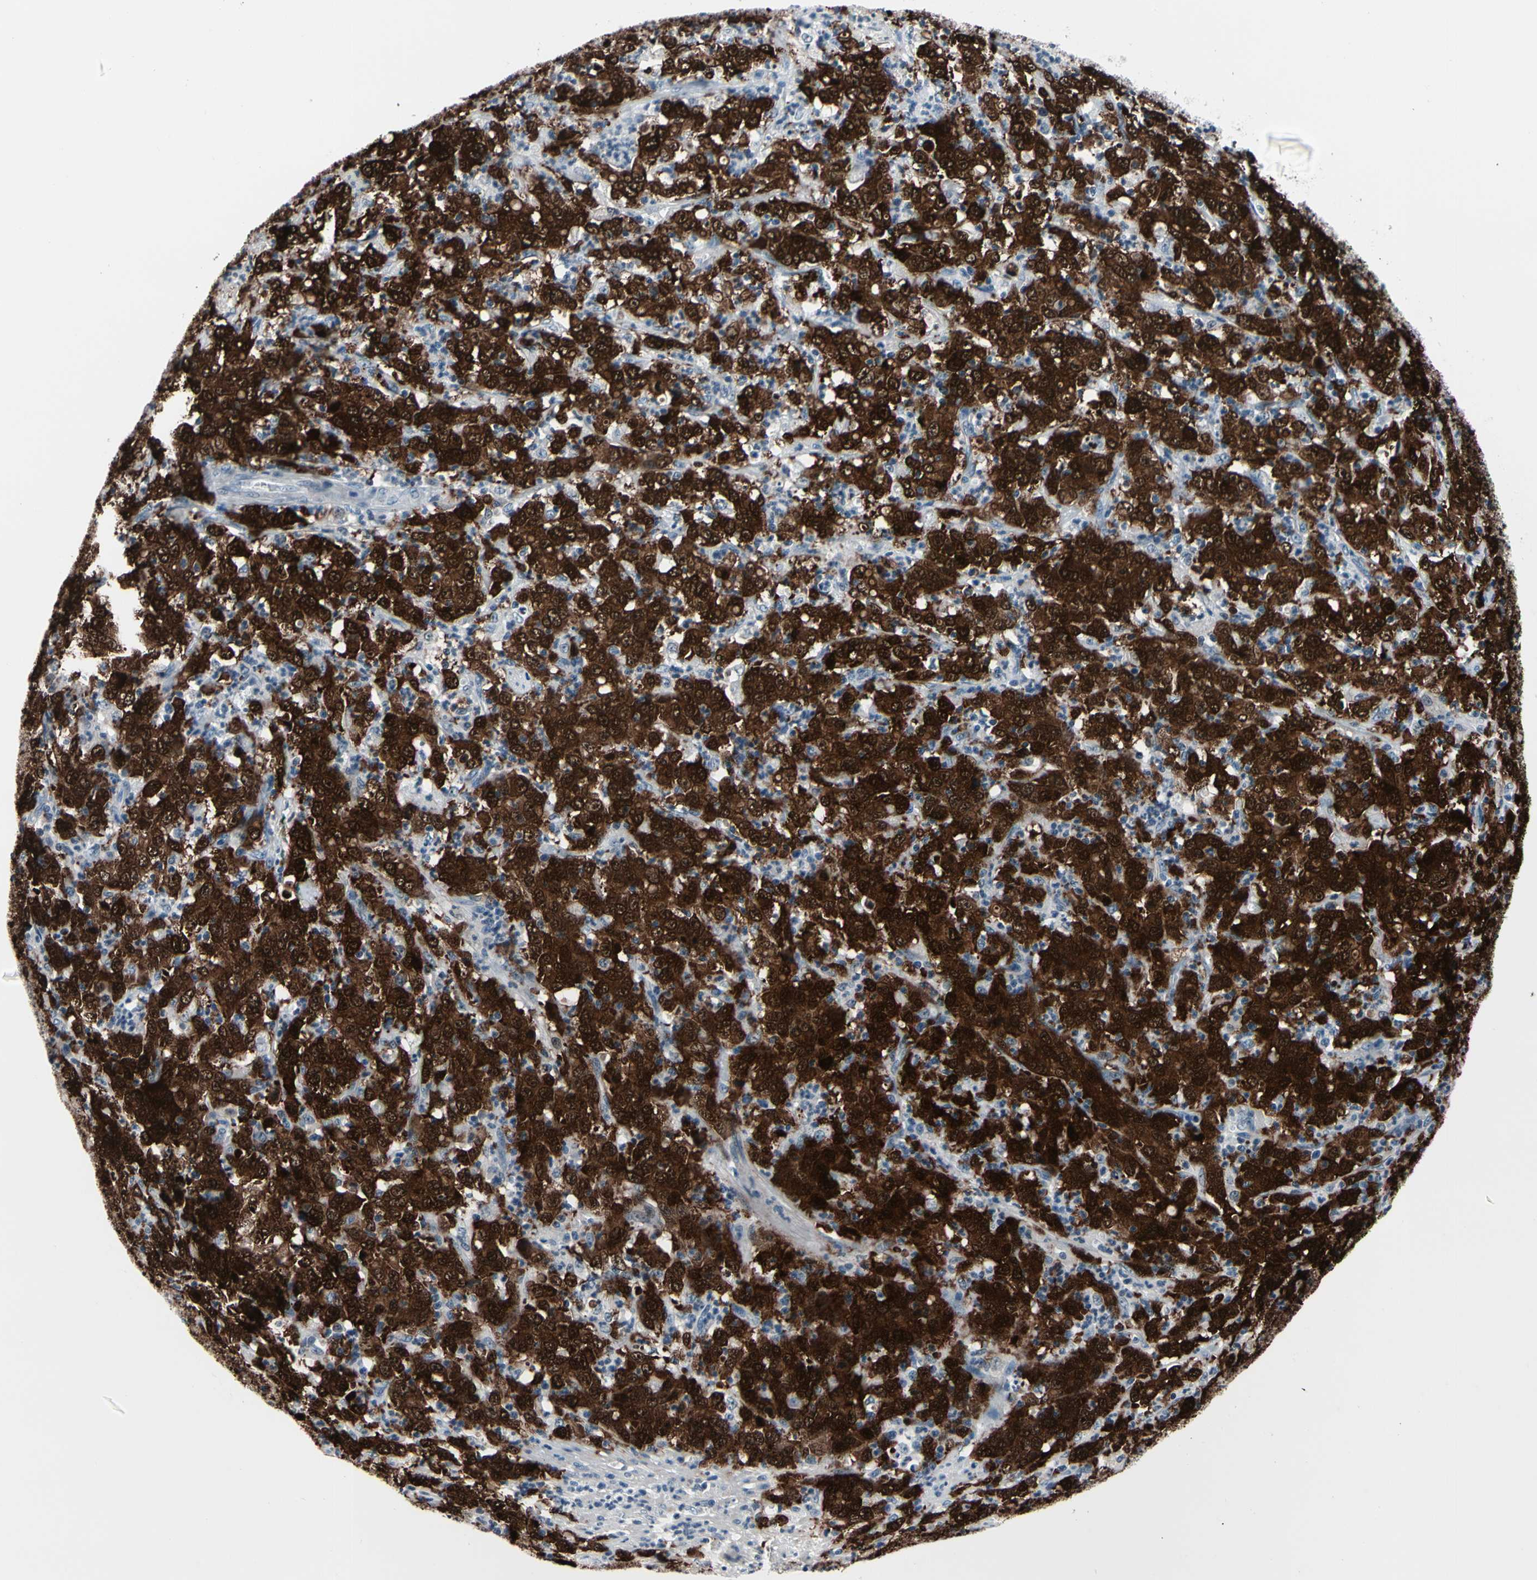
{"staining": {"intensity": "strong", "quantity": ">75%", "location": "cytoplasmic/membranous,nuclear"}, "tissue": "stomach cancer", "cell_type": "Tumor cells", "image_type": "cancer", "snomed": [{"axis": "morphology", "description": "Adenocarcinoma, NOS"}, {"axis": "topography", "description": "Stomach, lower"}], "caption": "Immunohistochemistry (IHC) photomicrograph of human adenocarcinoma (stomach) stained for a protein (brown), which shows high levels of strong cytoplasmic/membranous and nuclear staining in approximately >75% of tumor cells.", "gene": "TXN", "patient": {"sex": "female", "age": 71}}